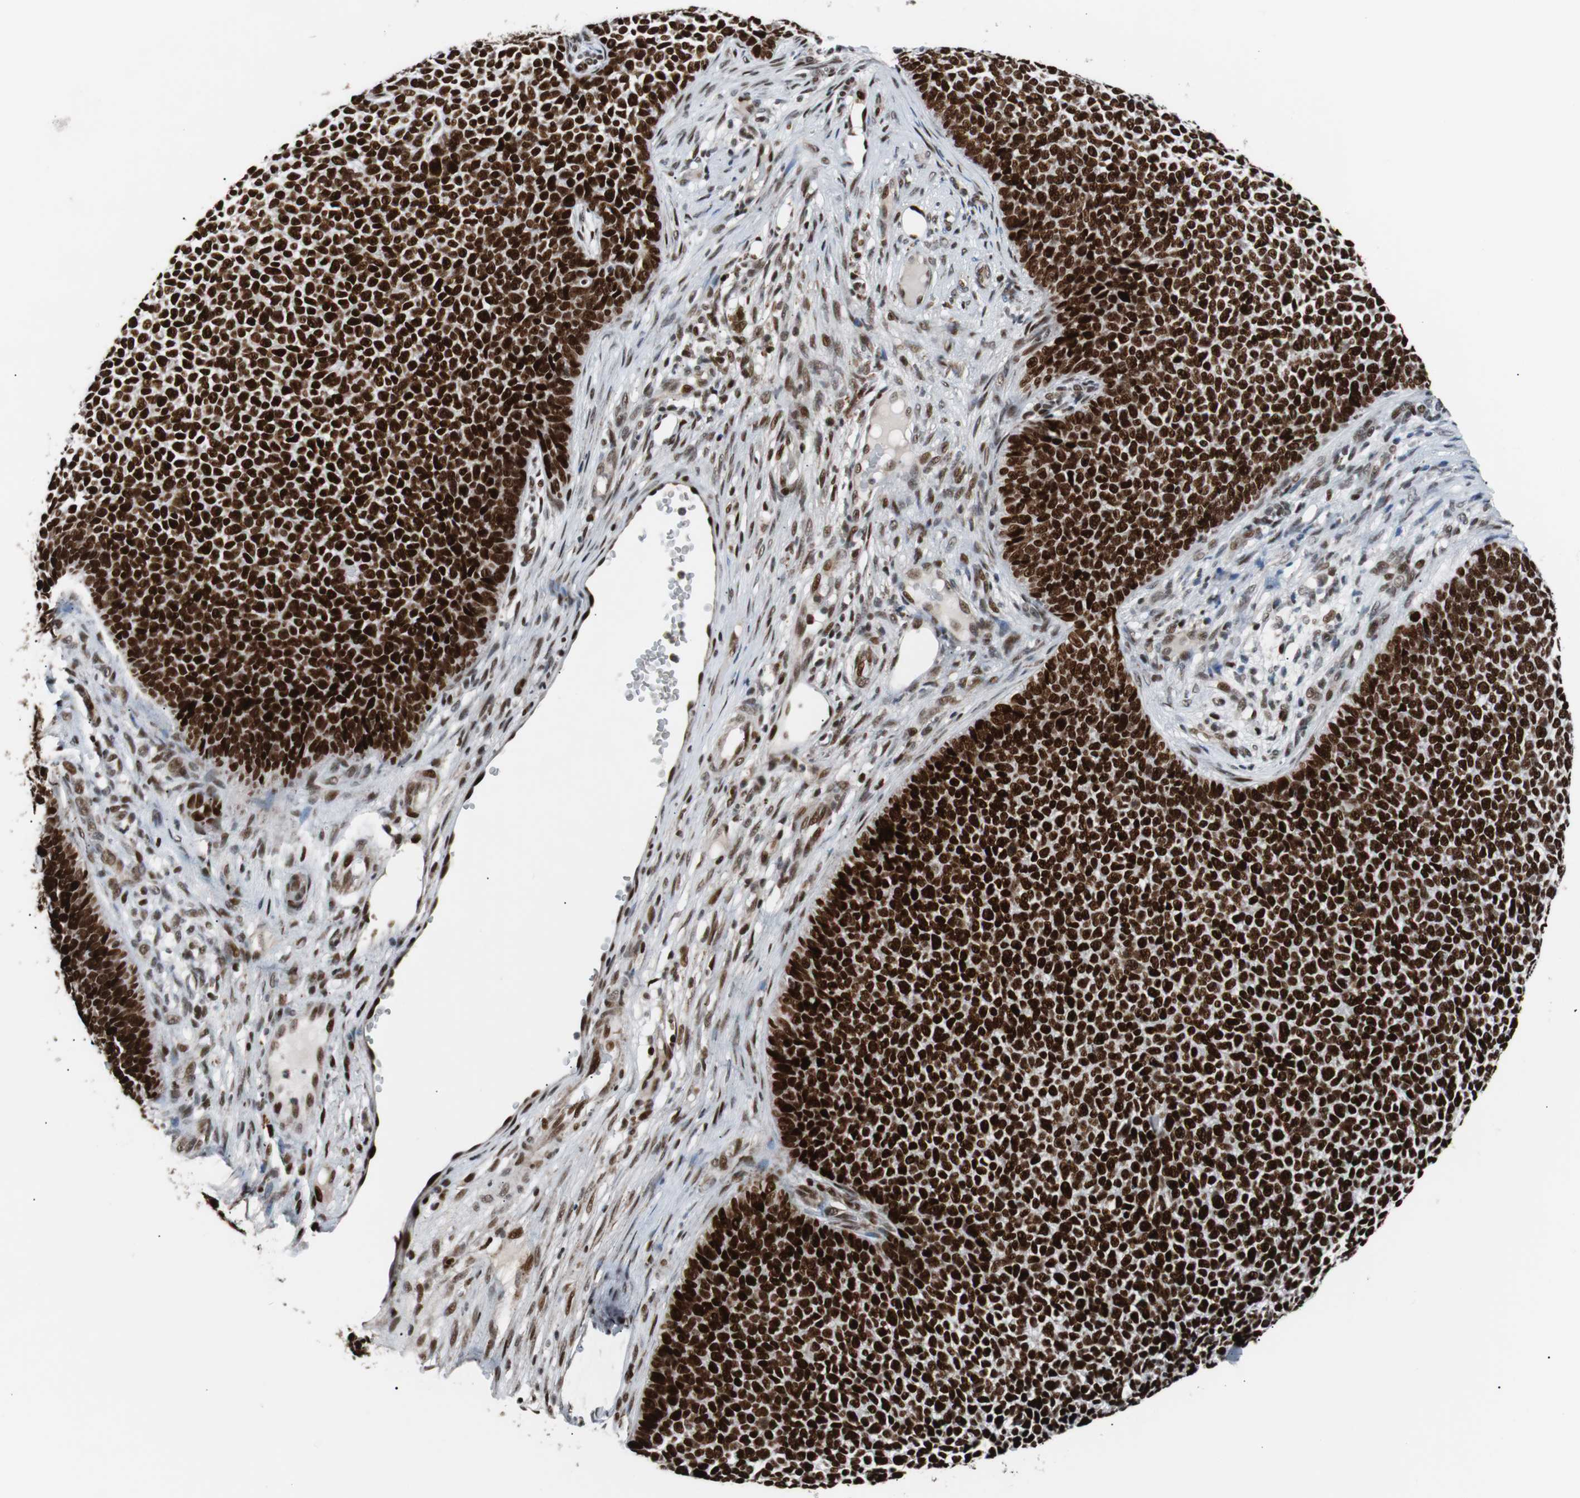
{"staining": {"intensity": "strong", "quantity": ">75%", "location": "nuclear"}, "tissue": "skin cancer", "cell_type": "Tumor cells", "image_type": "cancer", "snomed": [{"axis": "morphology", "description": "Basal cell carcinoma"}, {"axis": "topography", "description": "Skin"}], "caption": "Skin cancer (basal cell carcinoma) stained with DAB immunohistochemistry (IHC) demonstrates high levels of strong nuclear staining in approximately >75% of tumor cells. Ihc stains the protein of interest in brown and the nuclei are stained blue.", "gene": "NBL1", "patient": {"sex": "female", "age": 84}}